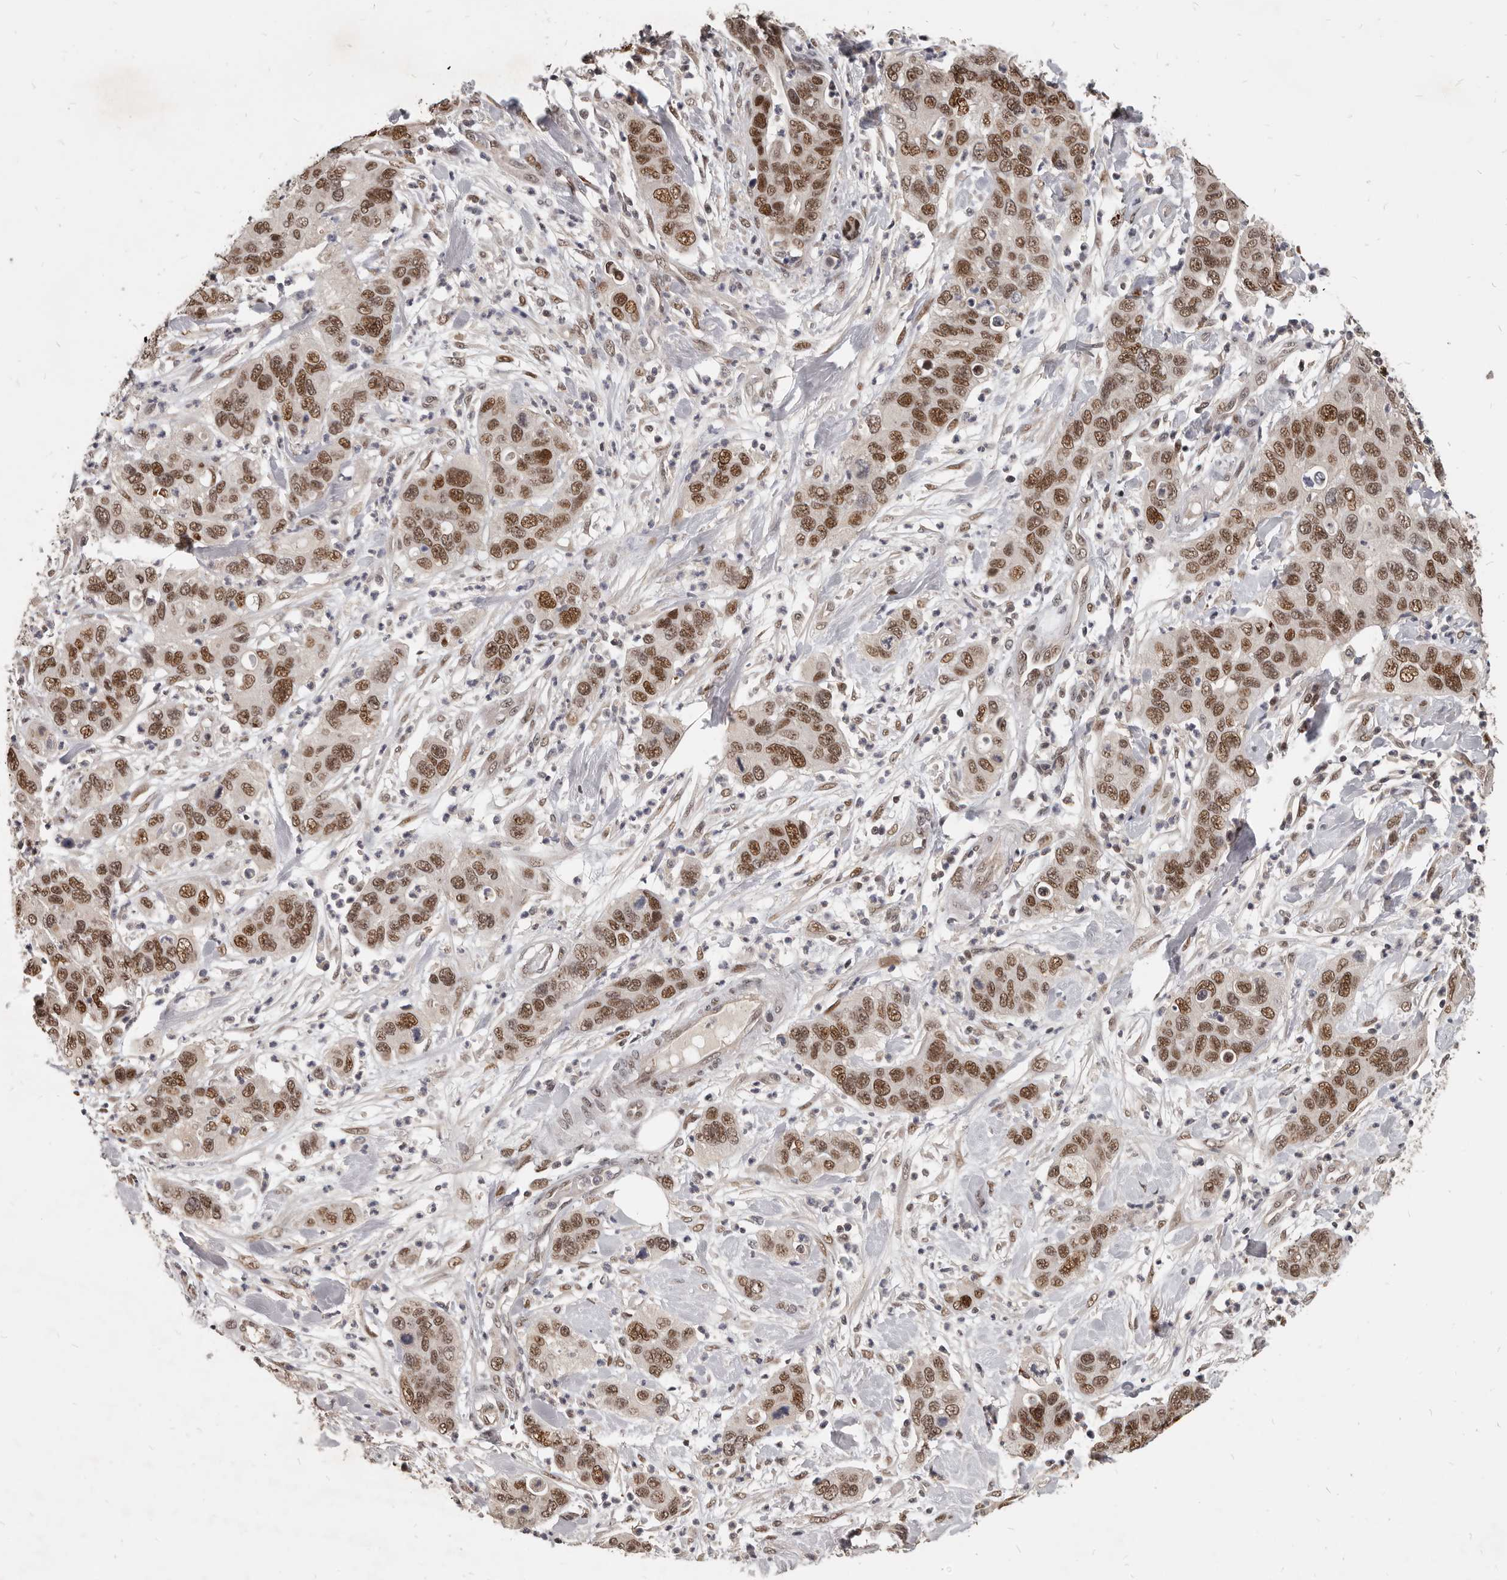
{"staining": {"intensity": "moderate", "quantity": ">75%", "location": "nuclear"}, "tissue": "pancreatic cancer", "cell_type": "Tumor cells", "image_type": "cancer", "snomed": [{"axis": "morphology", "description": "Adenocarcinoma, NOS"}, {"axis": "topography", "description": "Pancreas"}], "caption": "A brown stain labels moderate nuclear expression of a protein in pancreatic cancer (adenocarcinoma) tumor cells. Using DAB (3,3'-diaminobenzidine) (brown) and hematoxylin (blue) stains, captured at high magnification using brightfield microscopy.", "gene": "ATF5", "patient": {"sex": "female", "age": 71}}